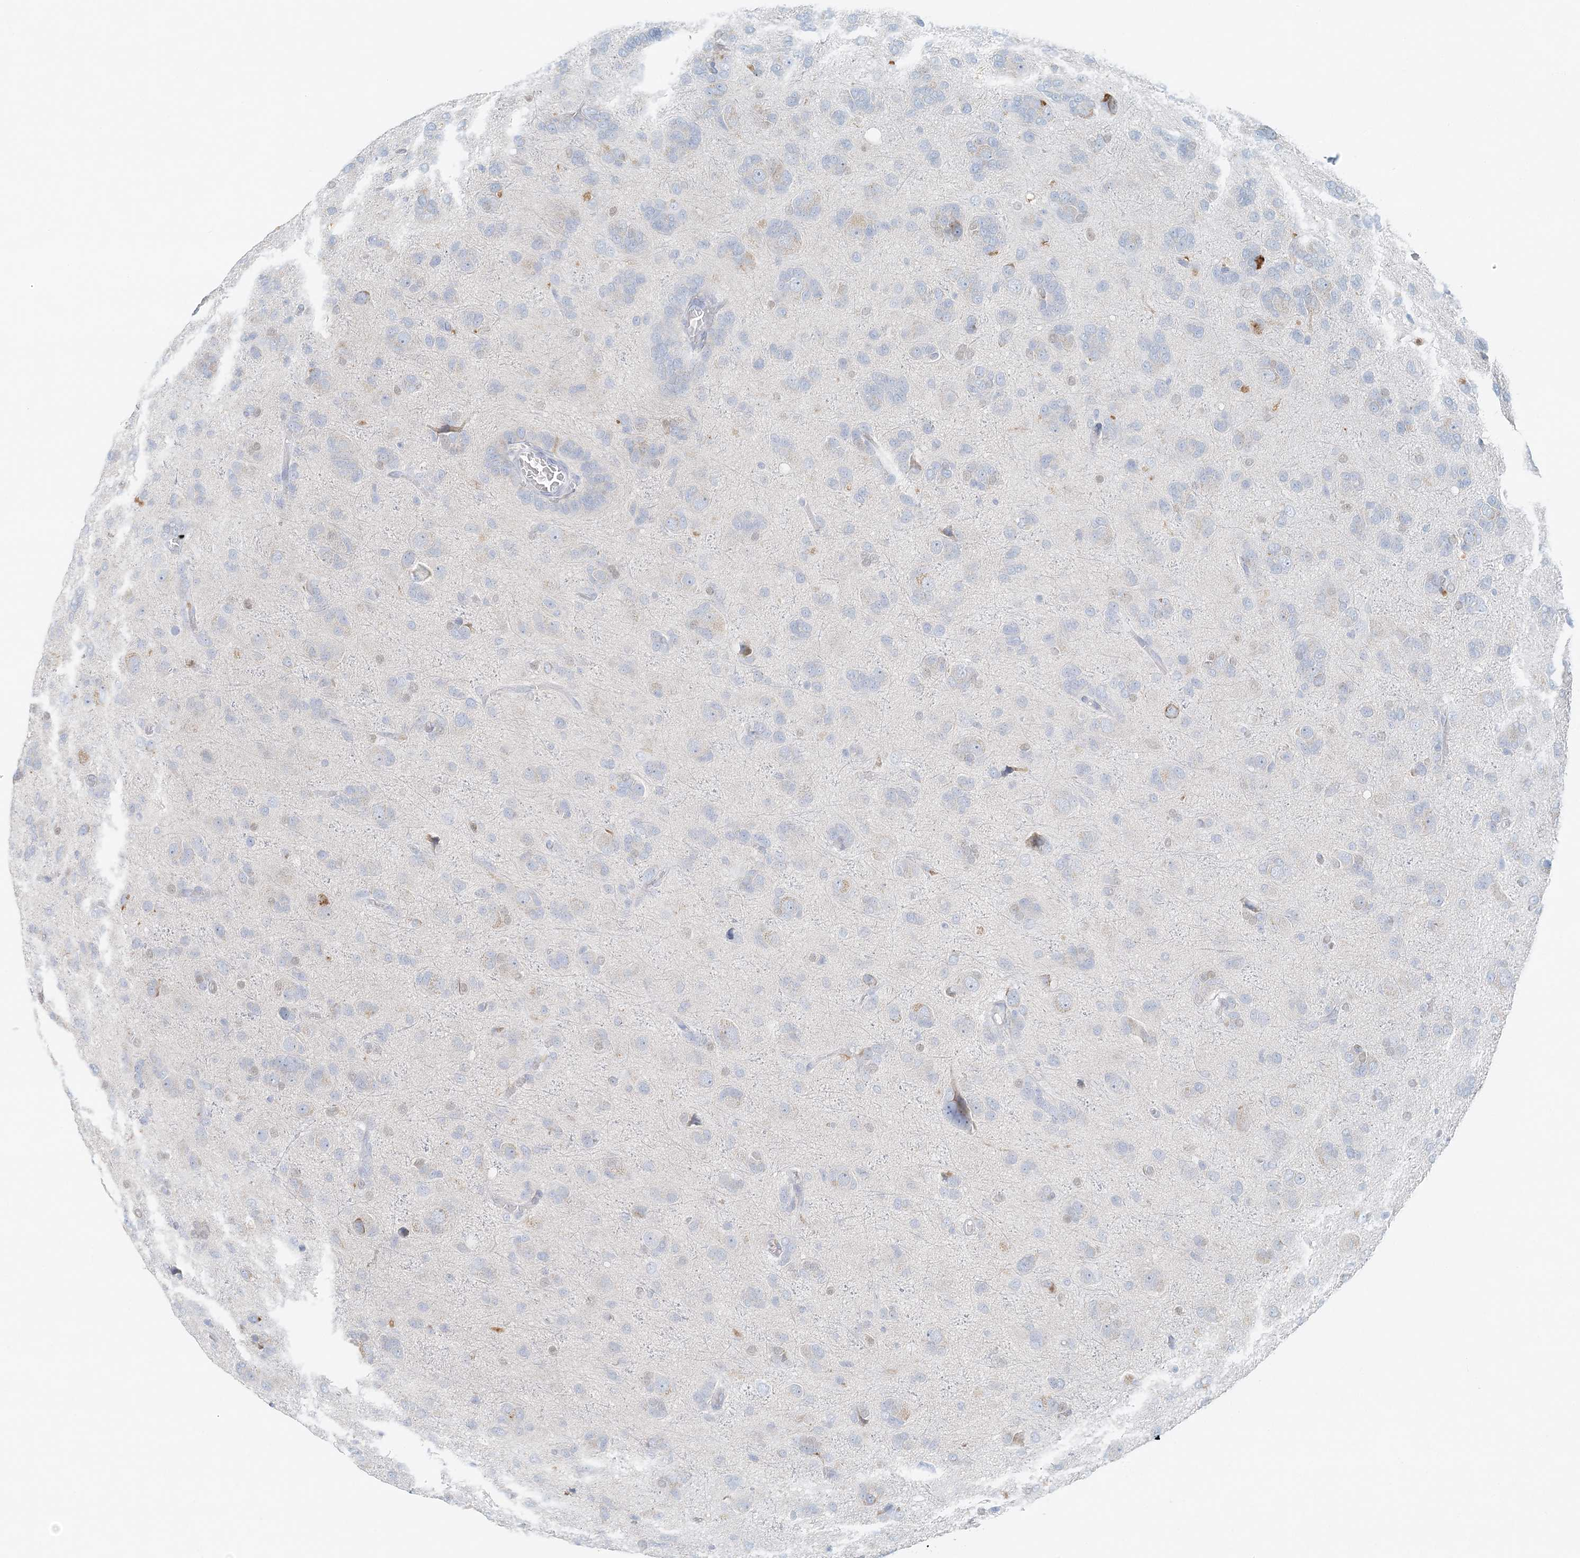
{"staining": {"intensity": "negative", "quantity": "none", "location": "none"}, "tissue": "glioma", "cell_type": "Tumor cells", "image_type": "cancer", "snomed": [{"axis": "morphology", "description": "Glioma, malignant, High grade"}, {"axis": "topography", "description": "Brain"}], "caption": "Tumor cells show no significant expression in glioma. (DAB immunohistochemistry, high magnification).", "gene": "STK11IP", "patient": {"sex": "female", "age": 59}}